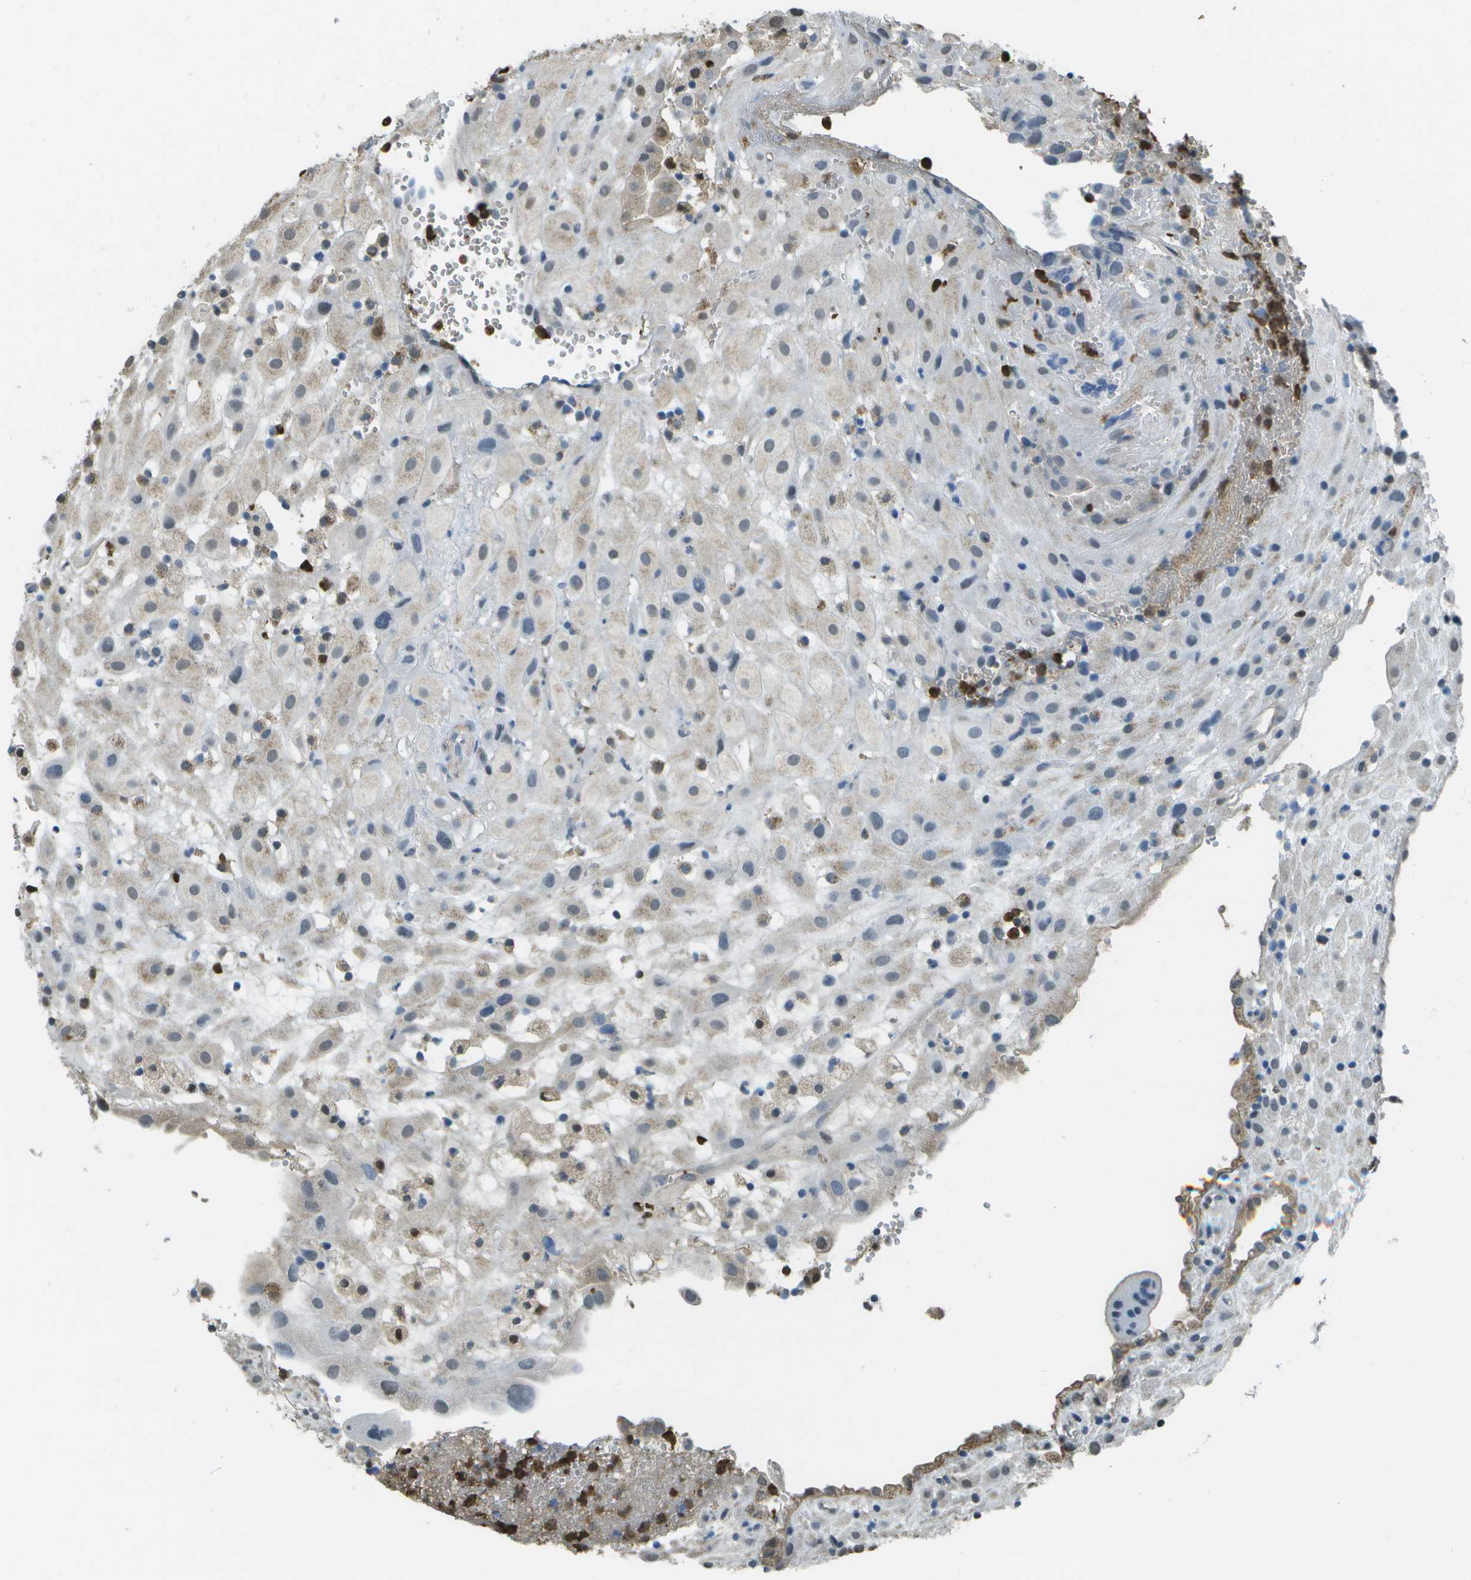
{"staining": {"intensity": "moderate", "quantity": "<25%", "location": "cytoplasmic/membranous"}, "tissue": "placenta", "cell_type": "Decidual cells", "image_type": "normal", "snomed": [{"axis": "morphology", "description": "Normal tissue, NOS"}, {"axis": "topography", "description": "Placenta"}], "caption": "An IHC photomicrograph of benign tissue is shown. Protein staining in brown highlights moderate cytoplasmic/membranous positivity in placenta within decidual cells.", "gene": "CACHD1", "patient": {"sex": "female", "age": 18}}